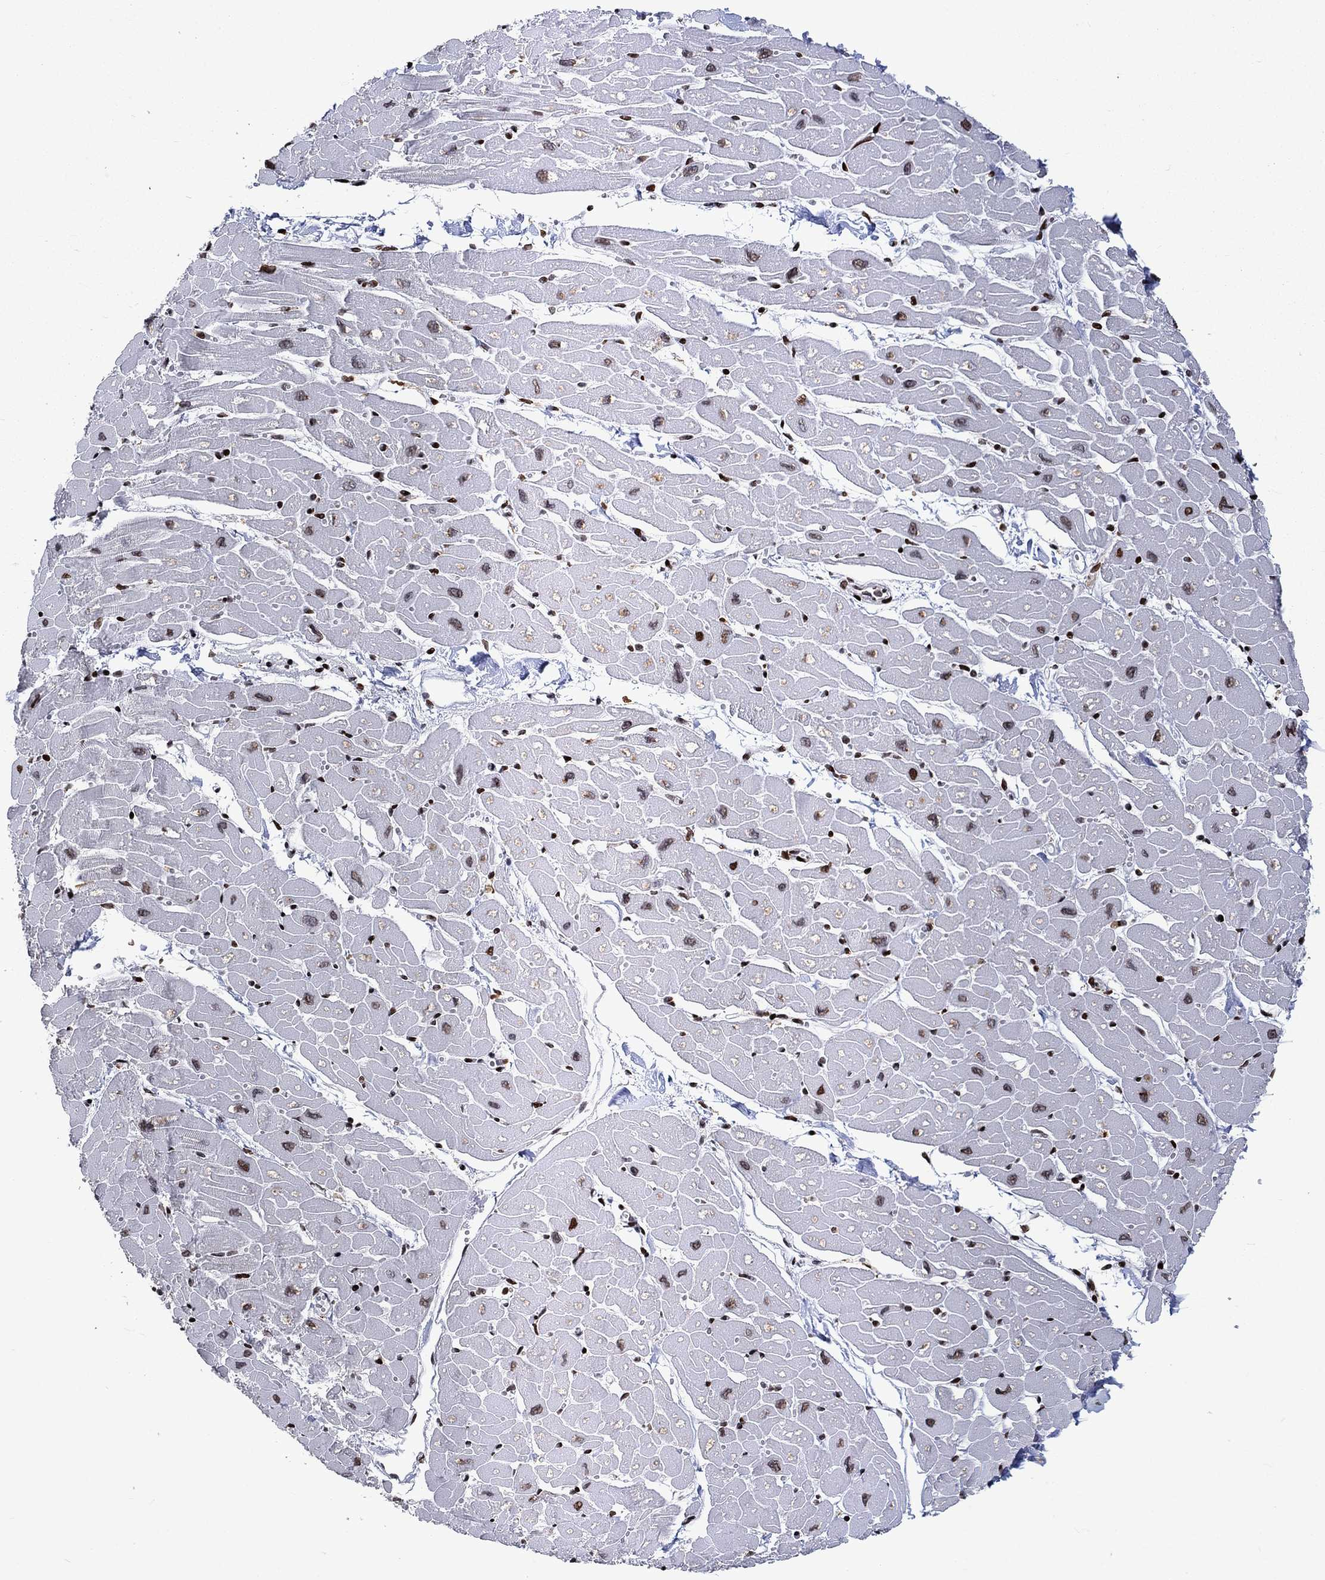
{"staining": {"intensity": "strong", "quantity": "<25%", "location": "nuclear"}, "tissue": "heart muscle", "cell_type": "Cardiomyocytes", "image_type": "normal", "snomed": [{"axis": "morphology", "description": "Normal tissue, NOS"}, {"axis": "topography", "description": "Heart"}], "caption": "Protein expression by immunohistochemistry demonstrates strong nuclear staining in approximately <25% of cardiomyocytes in unremarkable heart muscle. (Stains: DAB in brown, nuclei in blue, Microscopy: brightfield microscopy at high magnification).", "gene": "SRSF3", "patient": {"sex": "male", "age": 57}}